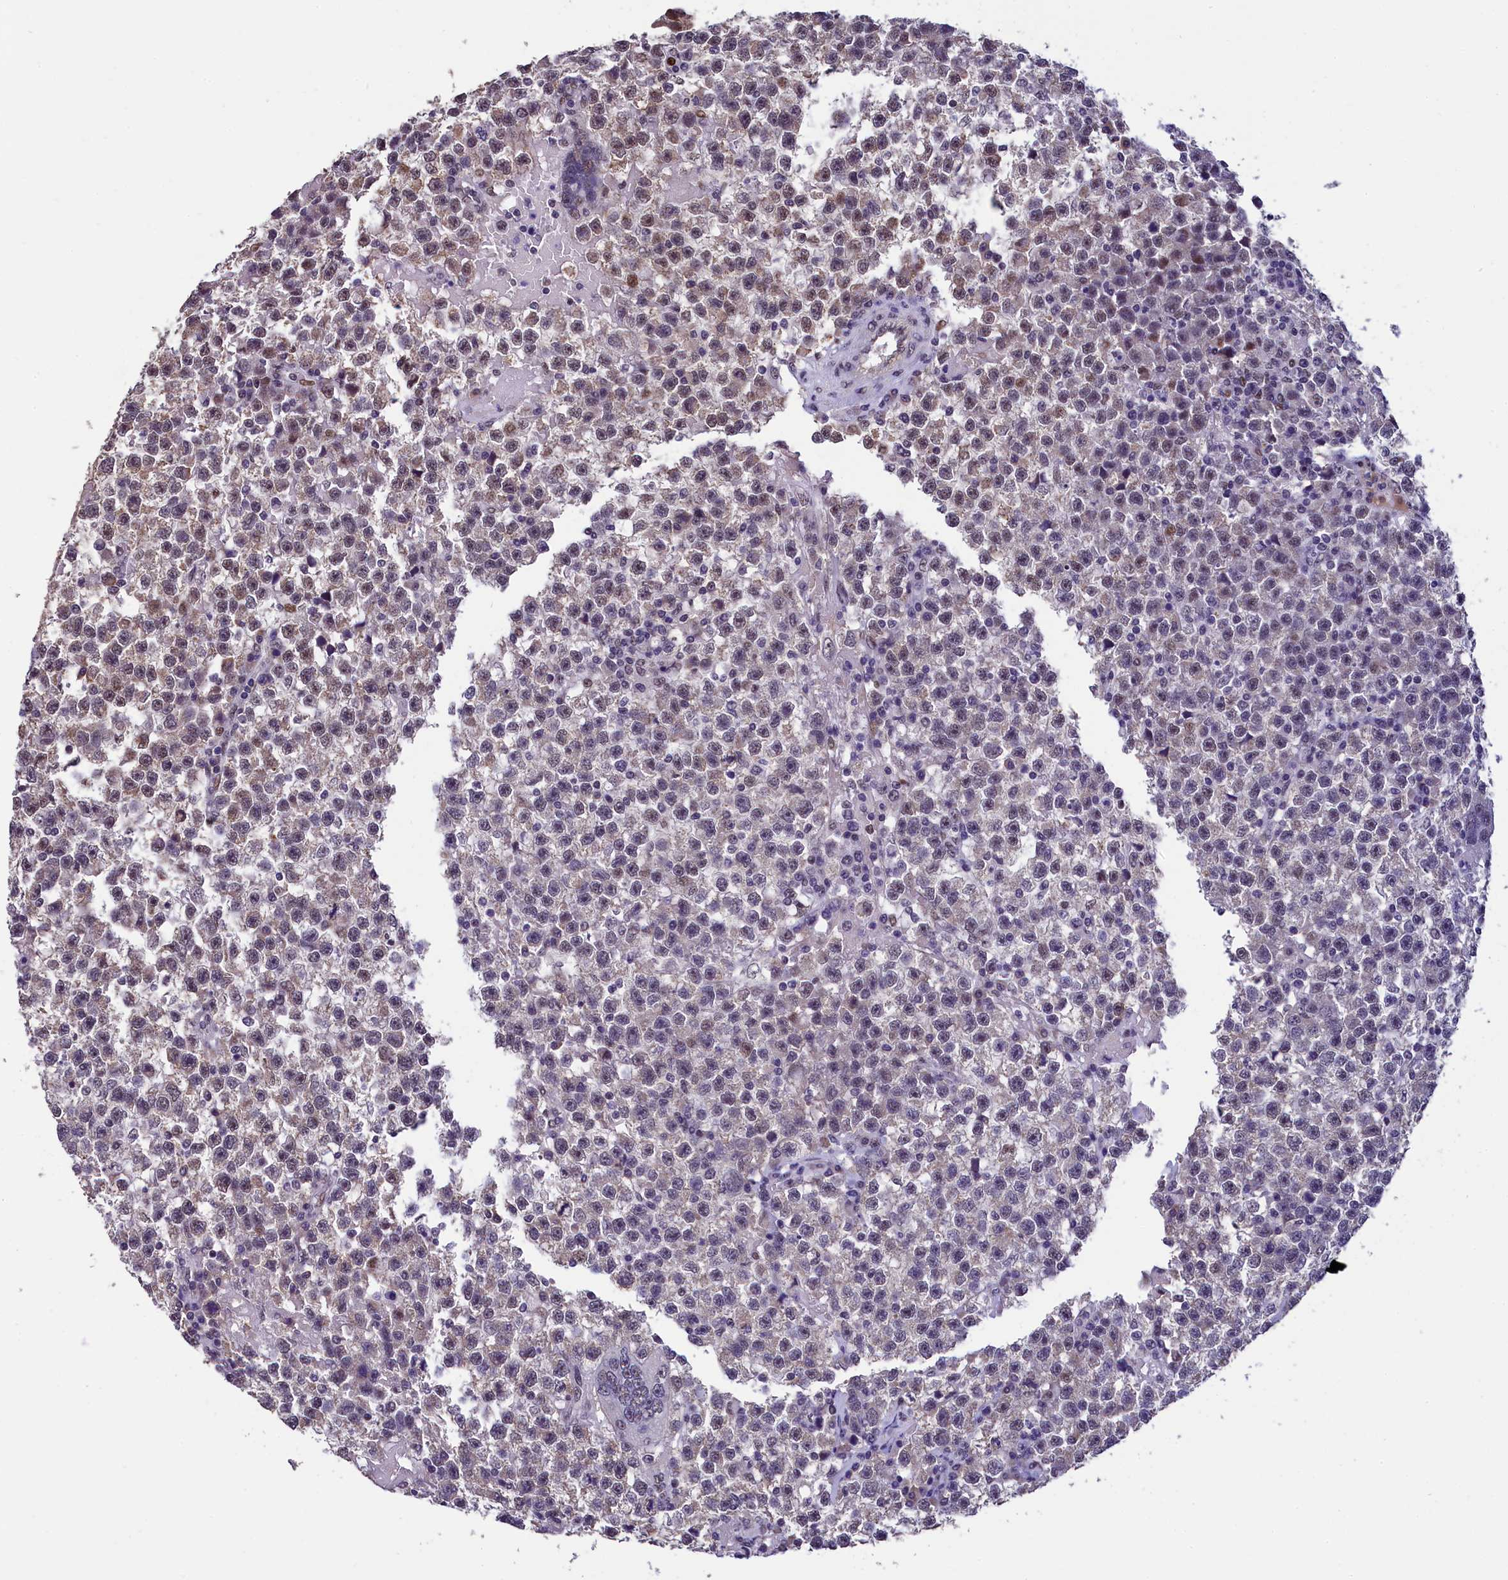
{"staining": {"intensity": "weak", "quantity": "<25%", "location": "nuclear"}, "tissue": "testis cancer", "cell_type": "Tumor cells", "image_type": "cancer", "snomed": [{"axis": "morphology", "description": "Seminoma, NOS"}, {"axis": "topography", "description": "Testis"}], "caption": "IHC of human testis cancer (seminoma) demonstrates no positivity in tumor cells.", "gene": "HECTD4", "patient": {"sex": "male", "age": 22}}